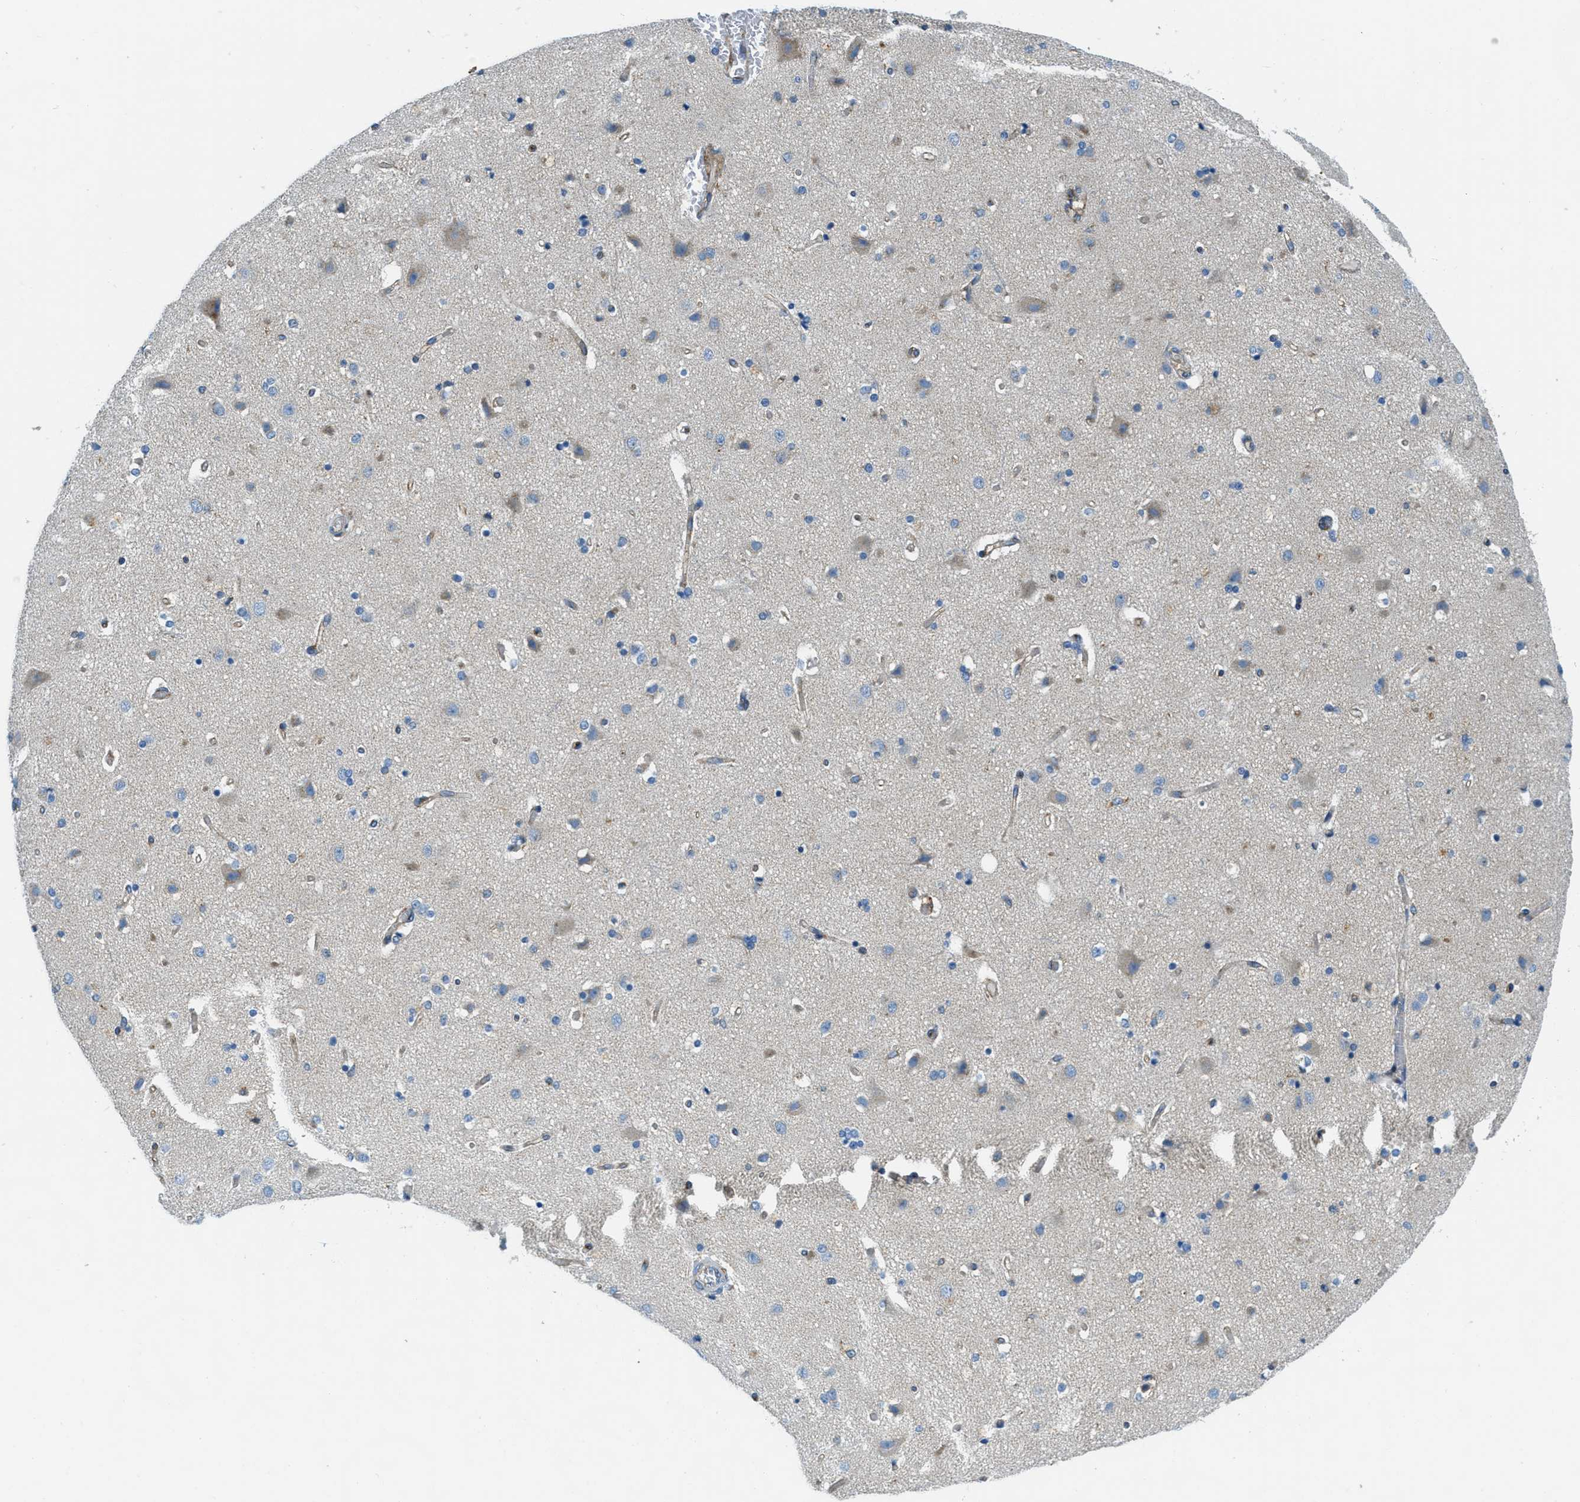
{"staining": {"intensity": "negative", "quantity": "none", "location": "none"}, "tissue": "cerebral cortex", "cell_type": "Endothelial cells", "image_type": "normal", "snomed": [{"axis": "morphology", "description": "Normal tissue, NOS"}, {"axis": "topography", "description": "Cerebral cortex"}], "caption": "This is an IHC micrograph of benign cerebral cortex. There is no positivity in endothelial cells.", "gene": "AP2B1", "patient": {"sex": "female", "age": 54}}